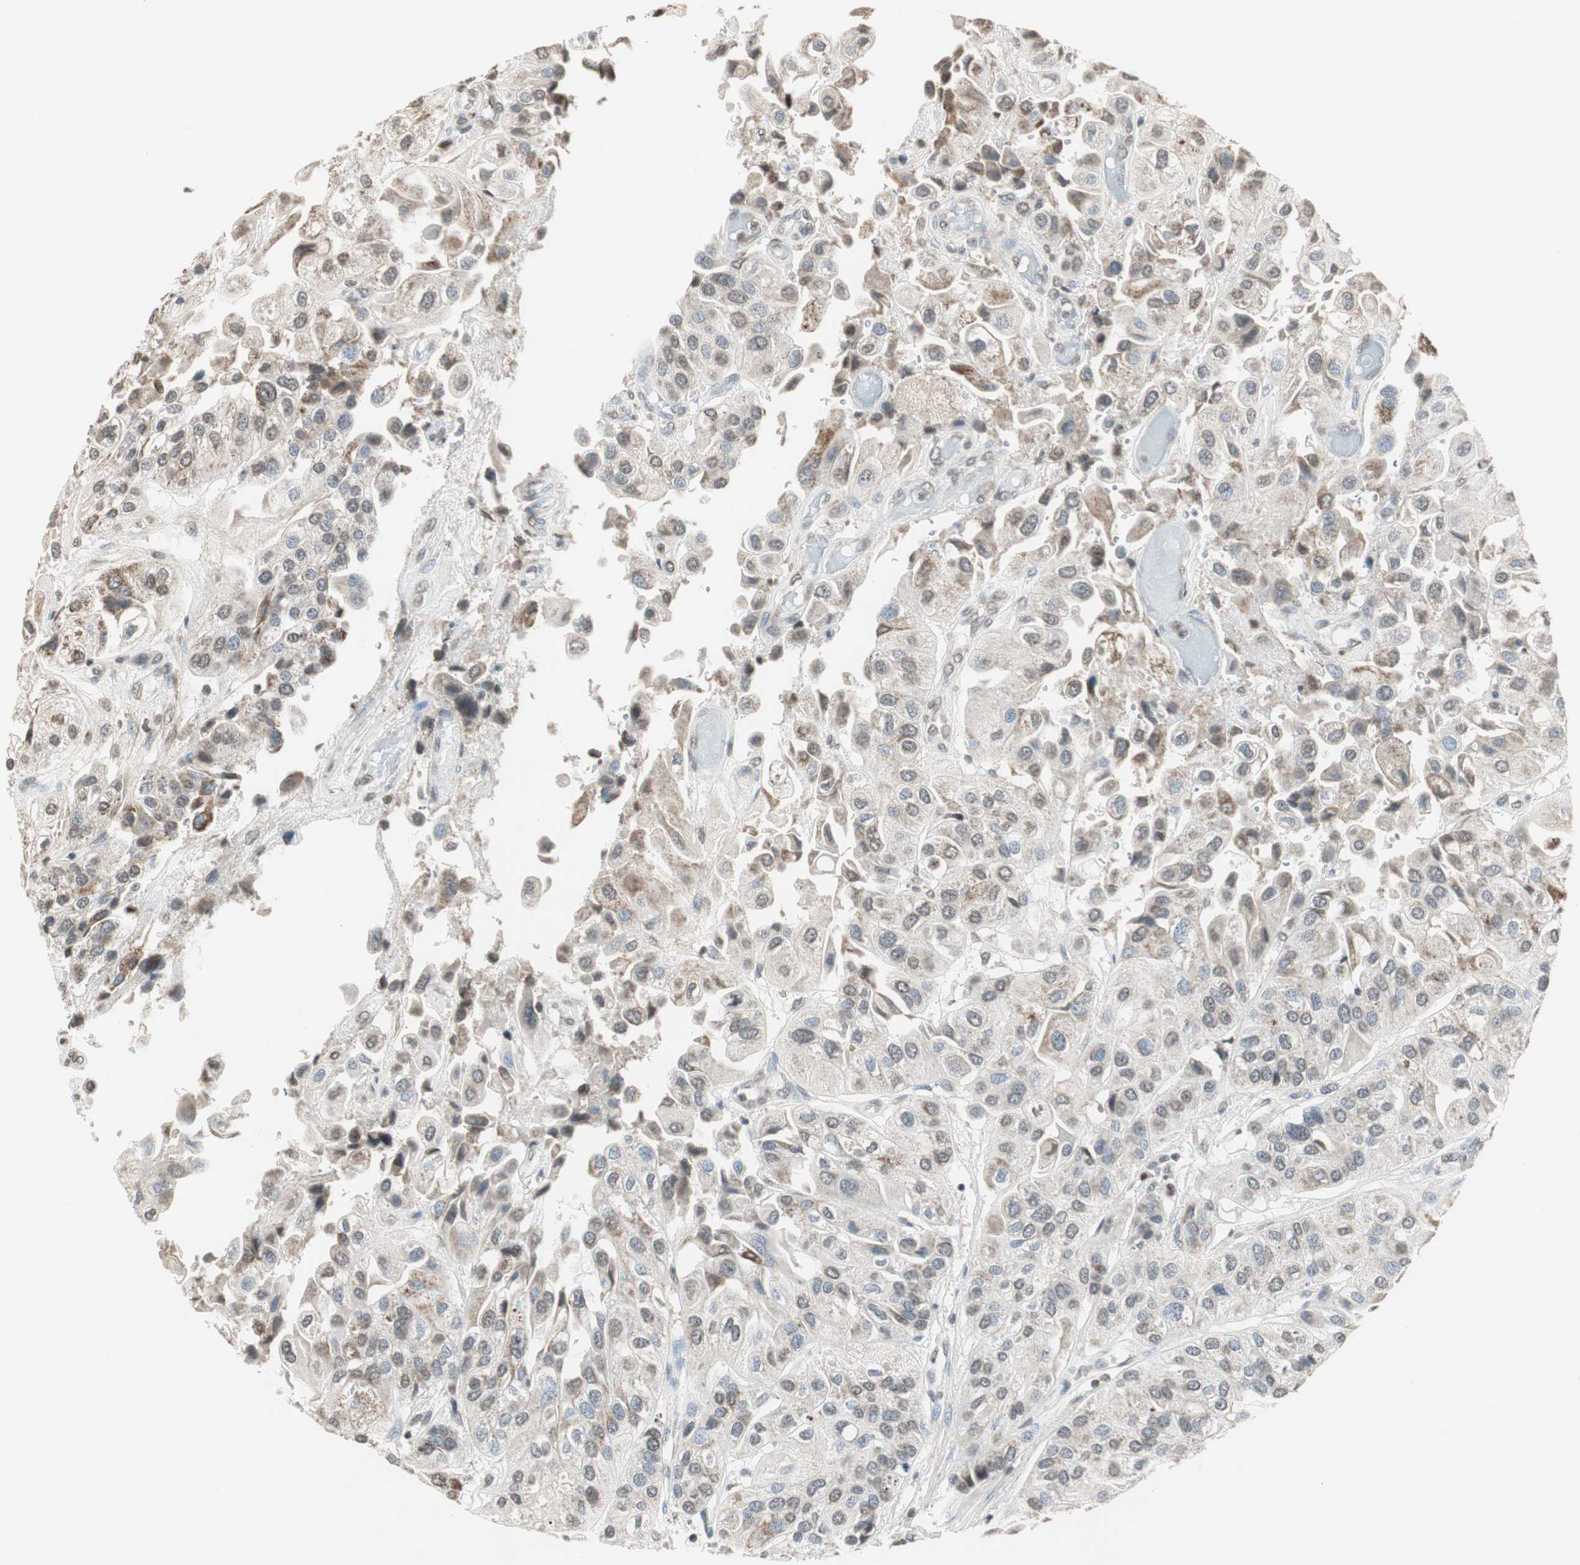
{"staining": {"intensity": "moderate", "quantity": "25%-75%", "location": "cytoplasmic/membranous"}, "tissue": "urothelial cancer", "cell_type": "Tumor cells", "image_type": "cancer", "snomed": [{"axis": "morphology", "description": "Urothelial carcinoma, High grade"}, {"axis": "topography", "description": "Urinary bladder"}], "caption": "Protein expression analysis of human high-grade urothelial carcinoma reveals moderate cytoplasmic/membranous expression in about 25%-75% of tumor cells.", "gene": "PRELID1", "patient": {"sex": "female", "age": 64}}